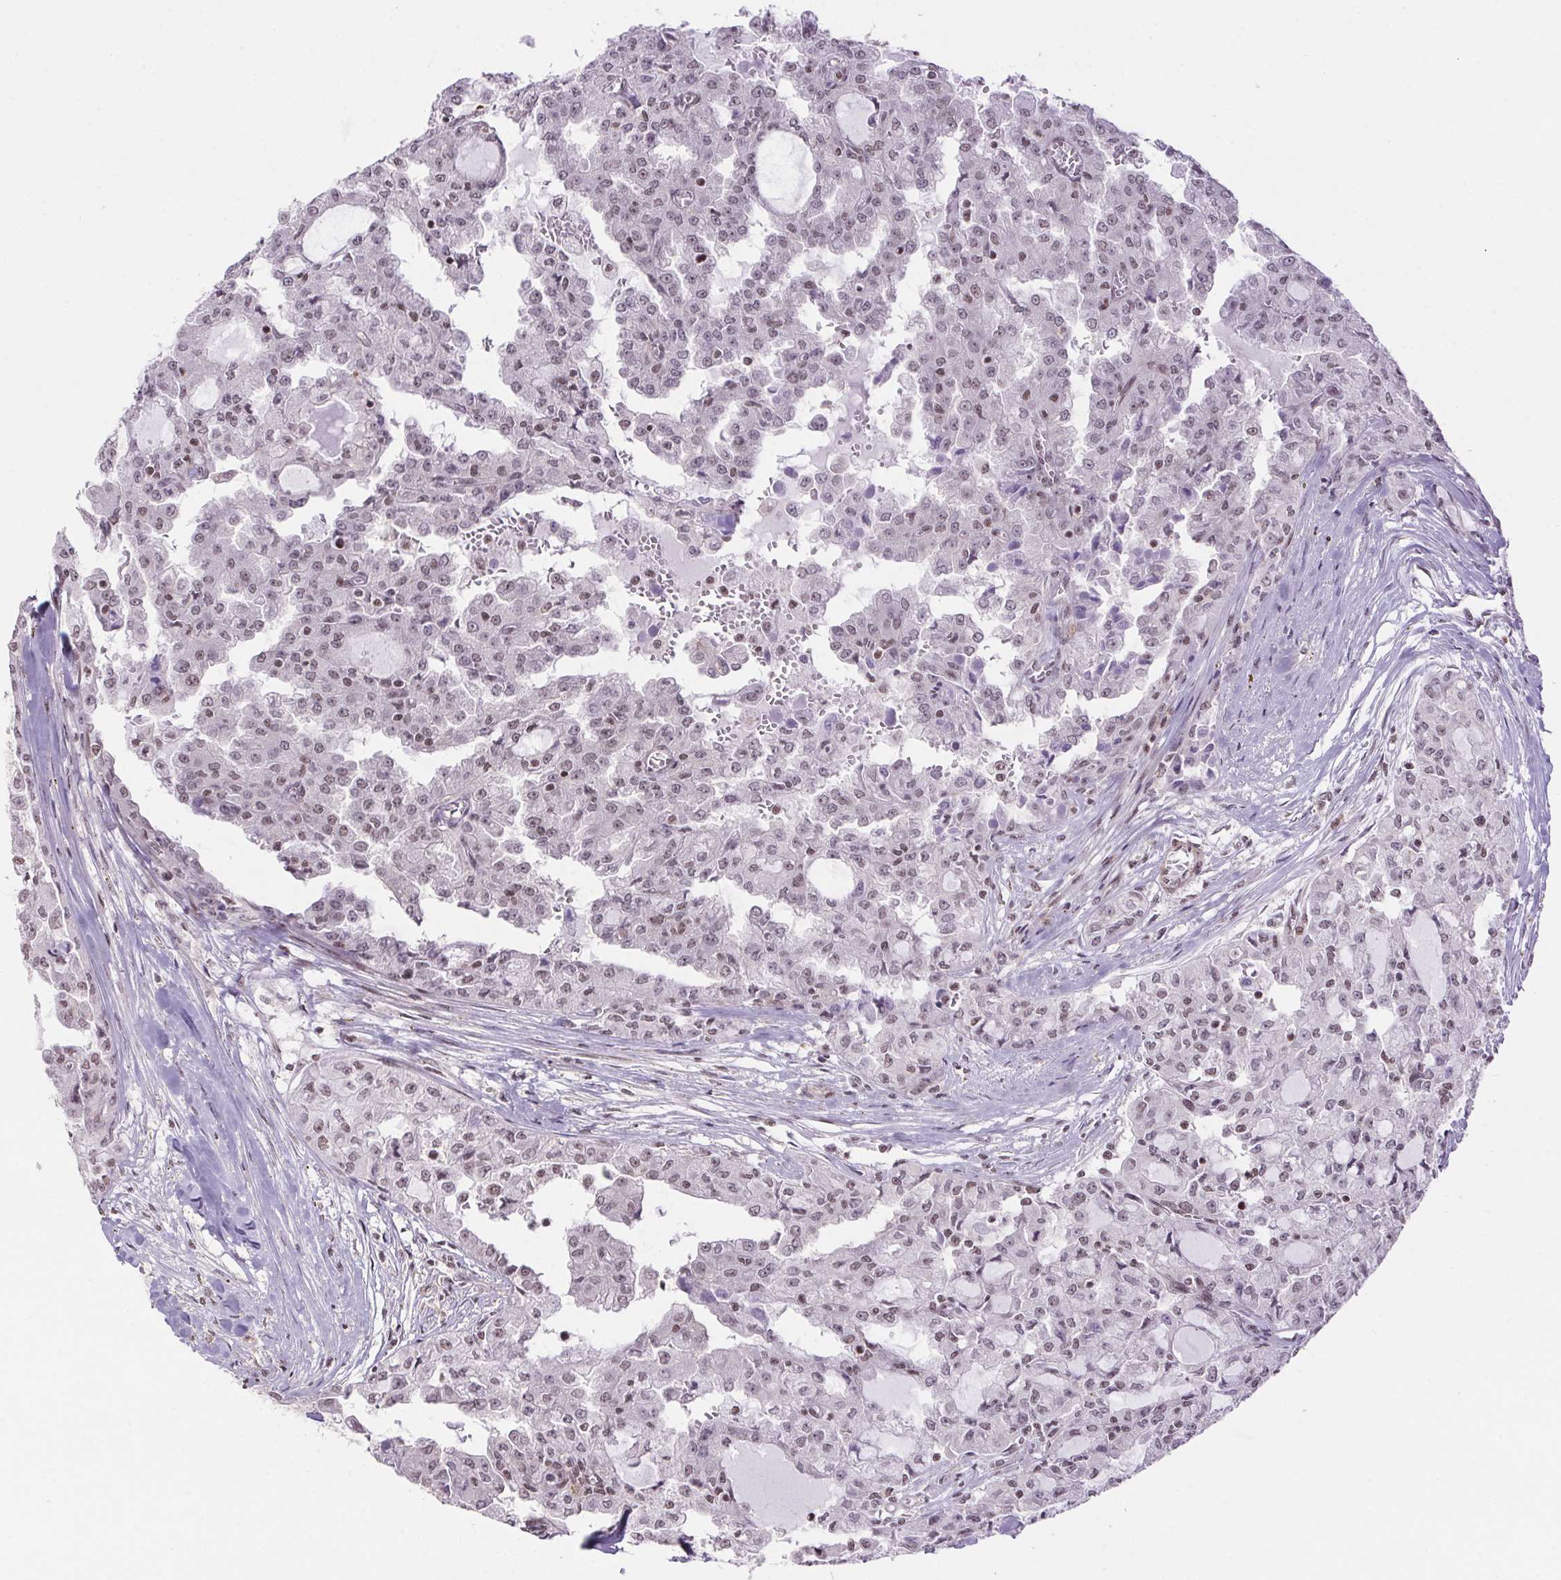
{"staining": {"intensity": "weak", "quantity": "<25%", "location": "nuclear"}, "tissue": "head and neck cancer", "cell_type": "Tumor cells", "image_type": "cancer", "snomed": [{"axis": "morphology", "description": "Adenocarcinoma, NOS"}, {"axis": "topography", "description": "Head-Neck"}], "caption": "This is an immunohistochemistry image of head and neck cancer. There is no staining in tumor cells.", "gene": "DDX17", "patient": {"sex": "male", "age": 64}}